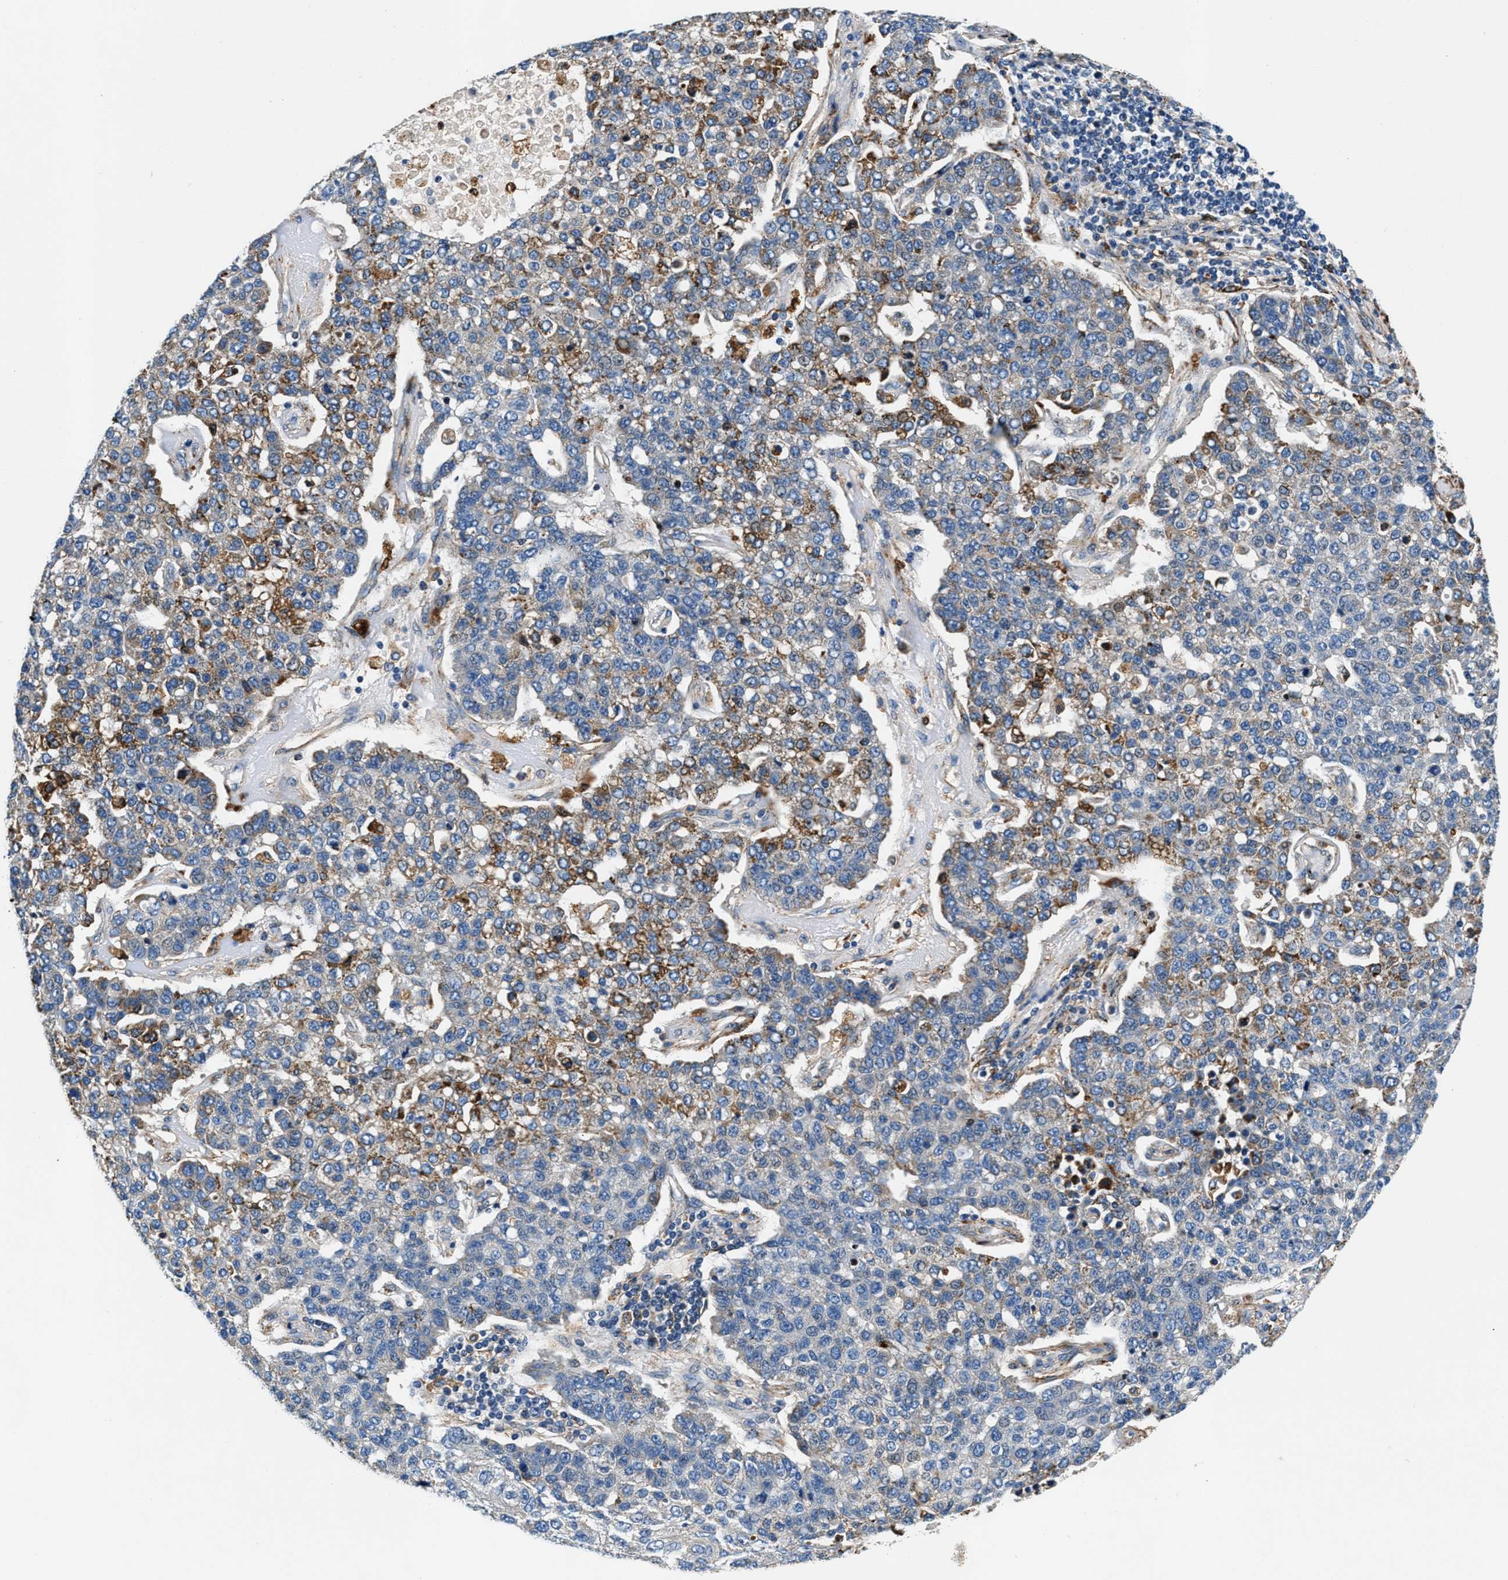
{"staining": {"intensity": "moderate", "quantity": "<25%", "location": "cytoplasmic/membranous"}, "tissue": "pancreatic cancer", "cell_type": "Tumor cells", "image_type": "cancer", "snomed": [{"axis": "morphology", "description": "Adenocarcinoma, NOS"}, {"axis": "topography", "description": "Pancreas"}], "caption": "Protein expression analysis of human pancreatic cancer reveals moderate cytoplasmic/membranous expression in approximately <25% of tumor cells.", "gene": "SLFN11", "patient": {"sex": "female", "age": 61}}